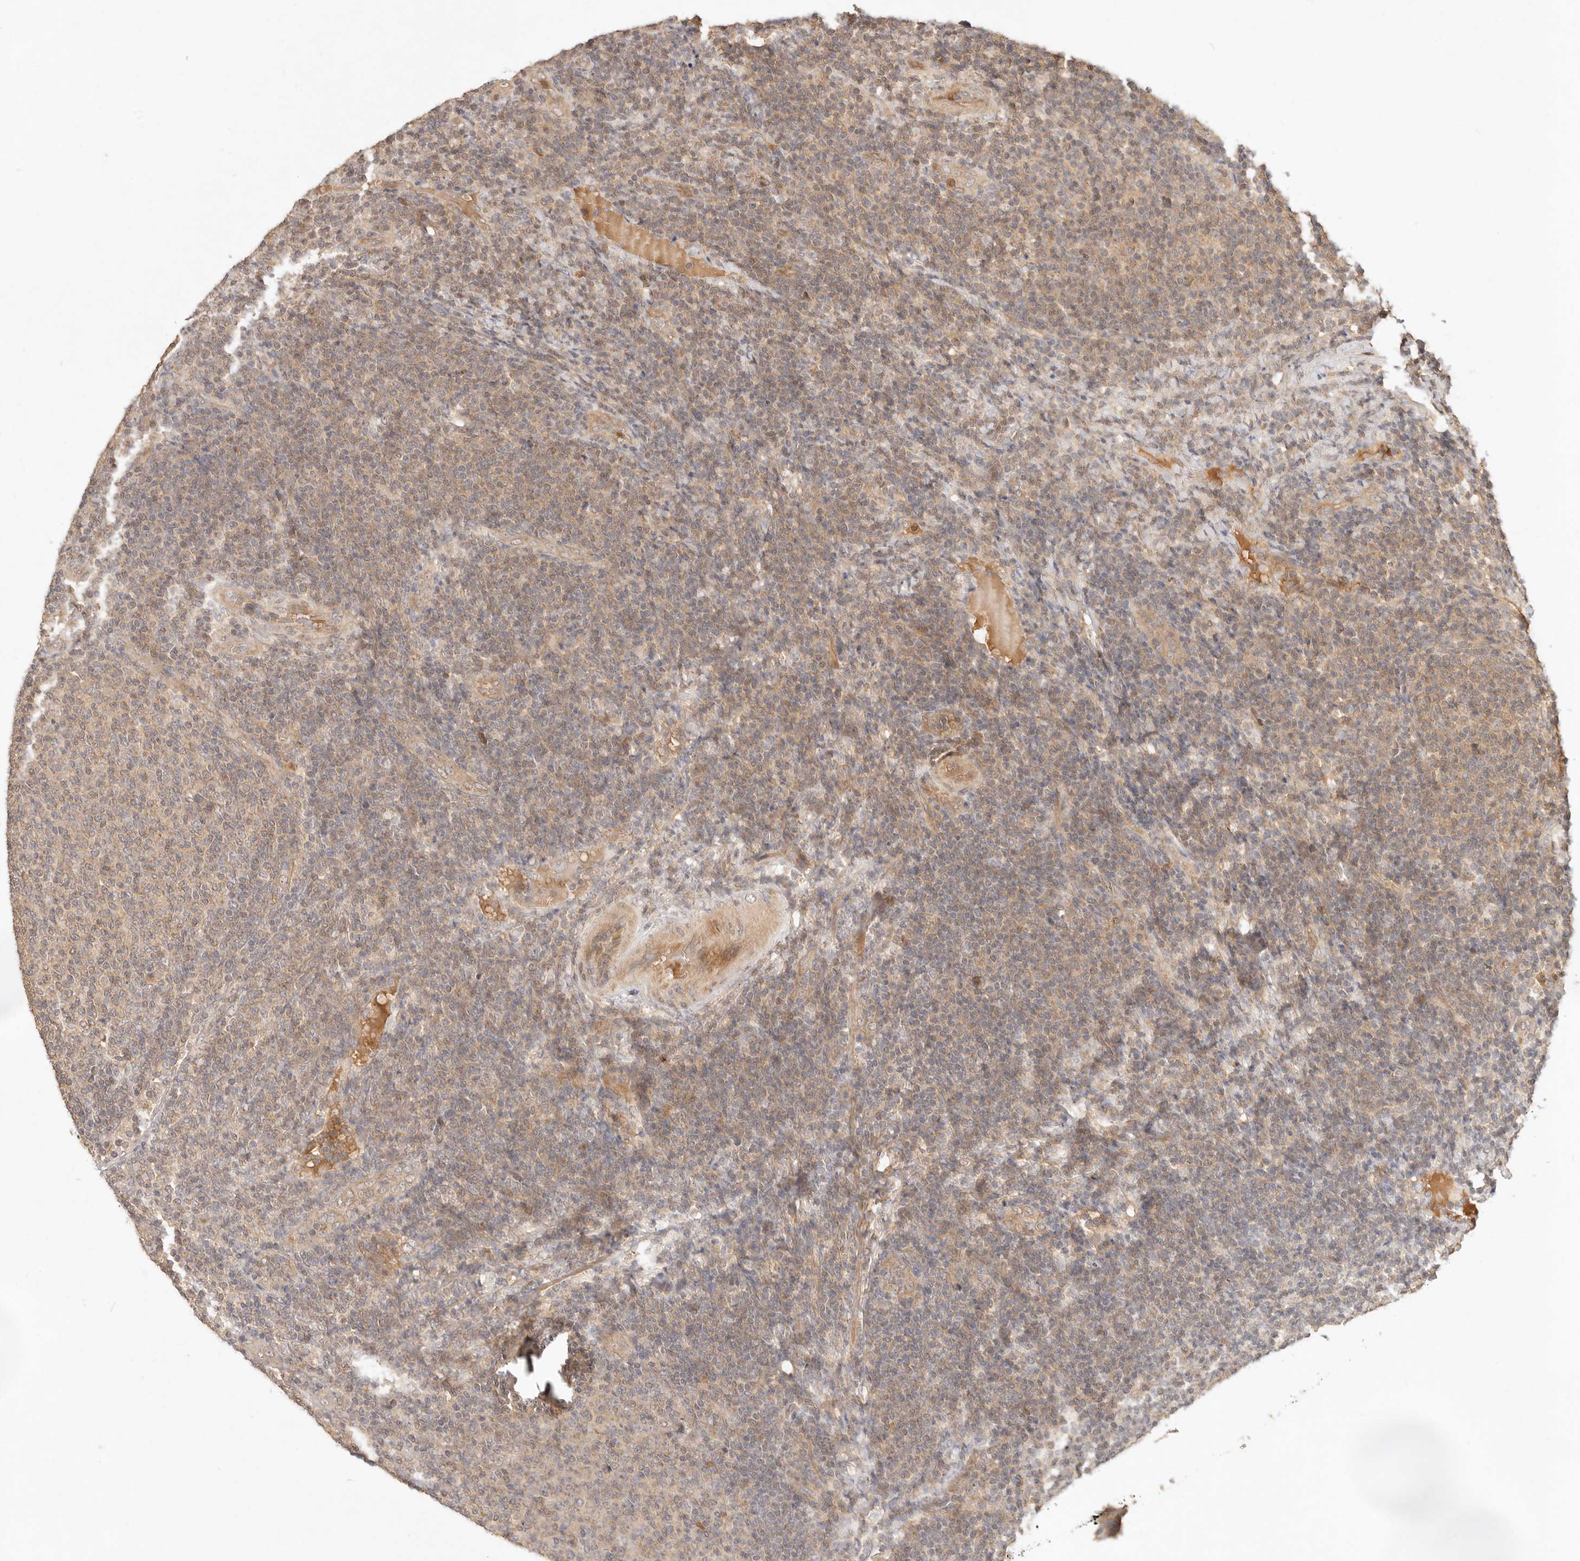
{"staining": {"intensity": "weak", "quantity": "25%-75%", "location": "cytoplasmic/membranous"}, "tissue": "lymphoma", "cell_type": "Tumor cells", "image_type": "cancer", "snomed": [{"axis": "morphology", "description": "Malignant lymphoma, non-Hodgkin's type, Low grade"}, {"axis": "topography", "description": "Lymph node"}], "caption": "Malignant lymphoma, non-Hodgkin's type (low-grade) stained with DAB (3,3'-diaminobenzidine) immunohistochemistry (IHC) exhibits low levels of weak cytoplasmic/membranous positivity in approximately 25%-75% of tumor cells.", "gene": "FREM2", "patient": {"sex": "male", "age": 66}}